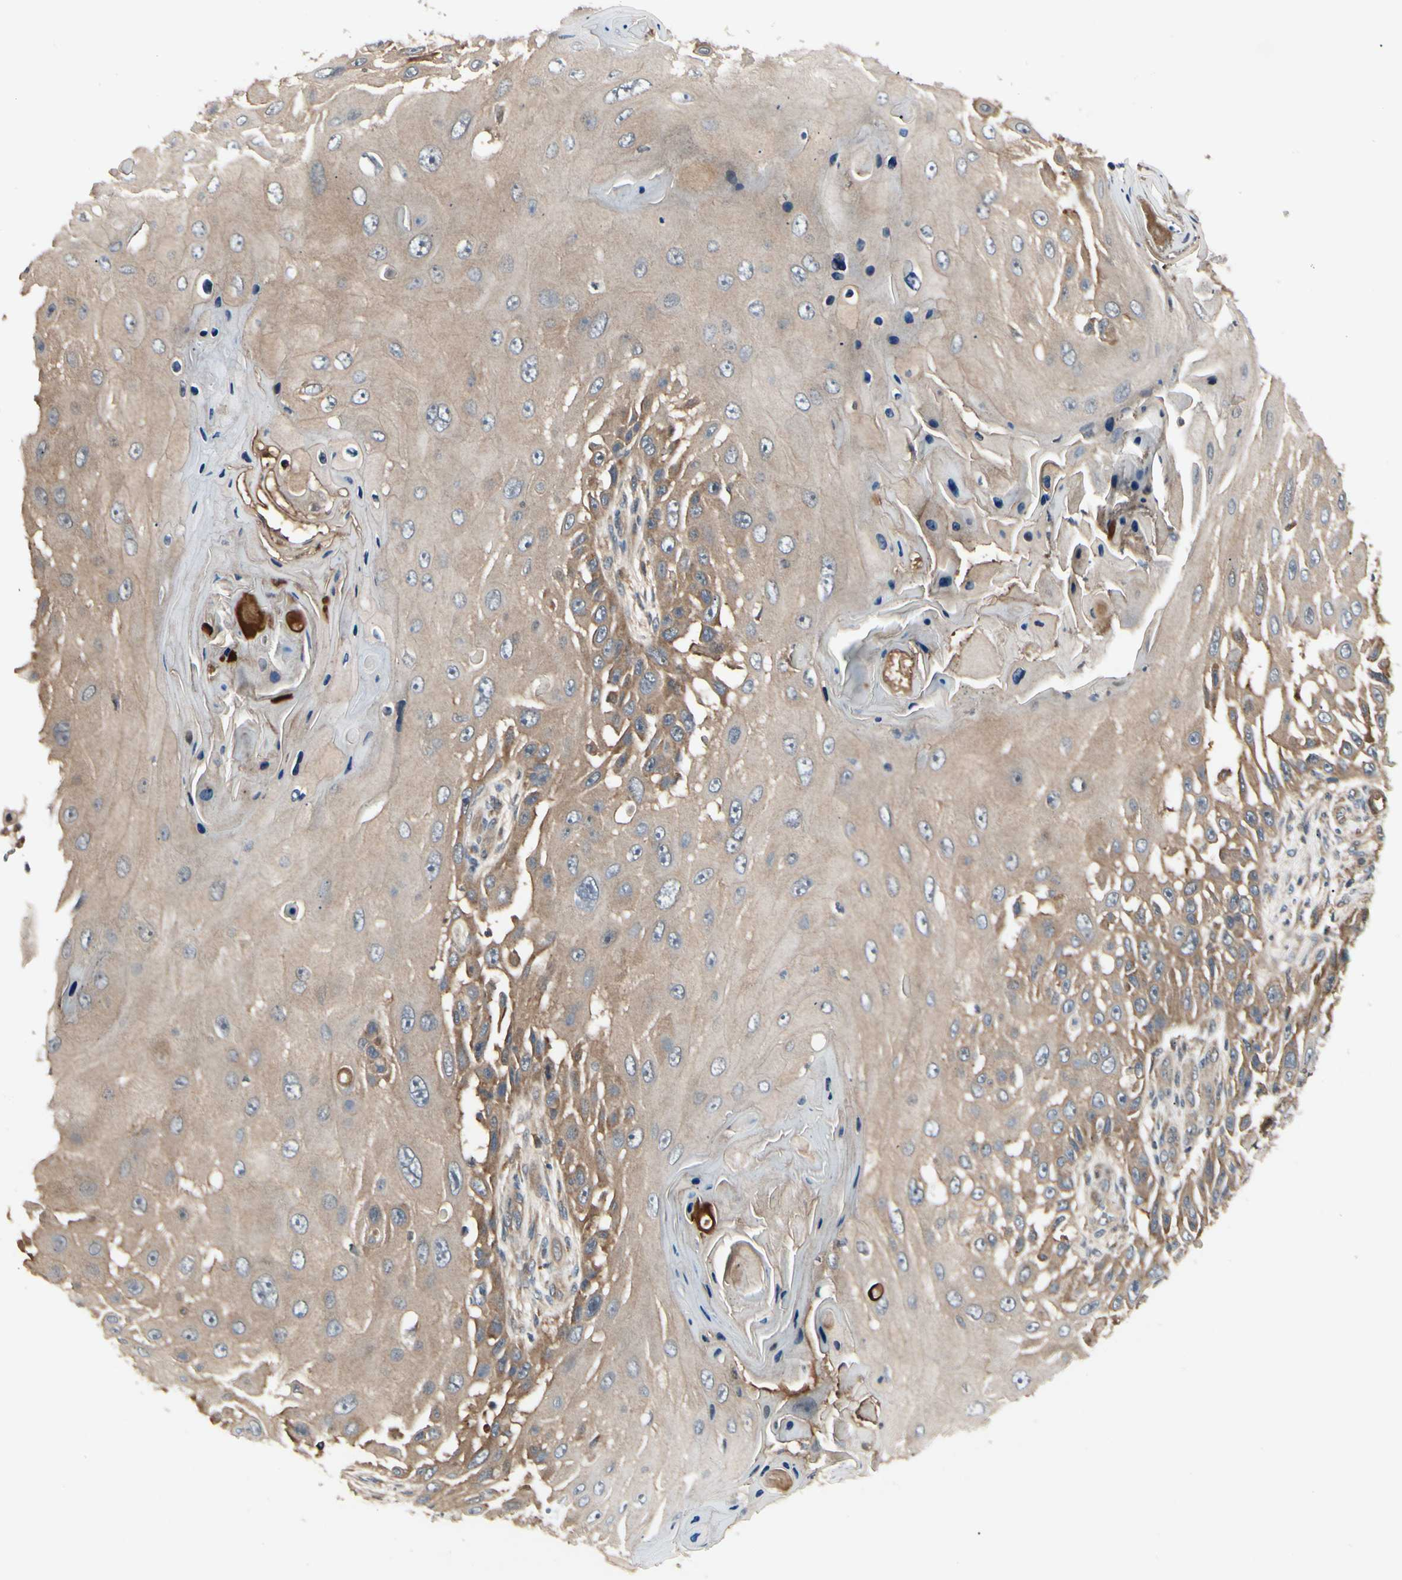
{"staining": {"intensity": "moderate", "quantity": ">75%", "location": "cytoplasmic/membranous"}, "tissue": "skin cancer", "cell_type": "Tumor cells", "image_type": "cancer", "snomed": [{"axis": "morphology", "description": "Squamous cell carcinoma, NOS"}, {"axis": "topography", "description": "Skin"}], "caption": "Skin cancer (squamous cell carcinoma) stained with immunohistochemistry (IHC) exhibits moderate cytoplasmic/membranous expression in approximately >75% of tumor cells.", "gene": "RNF14", "patient": {"sex": "female", "age": 44}}